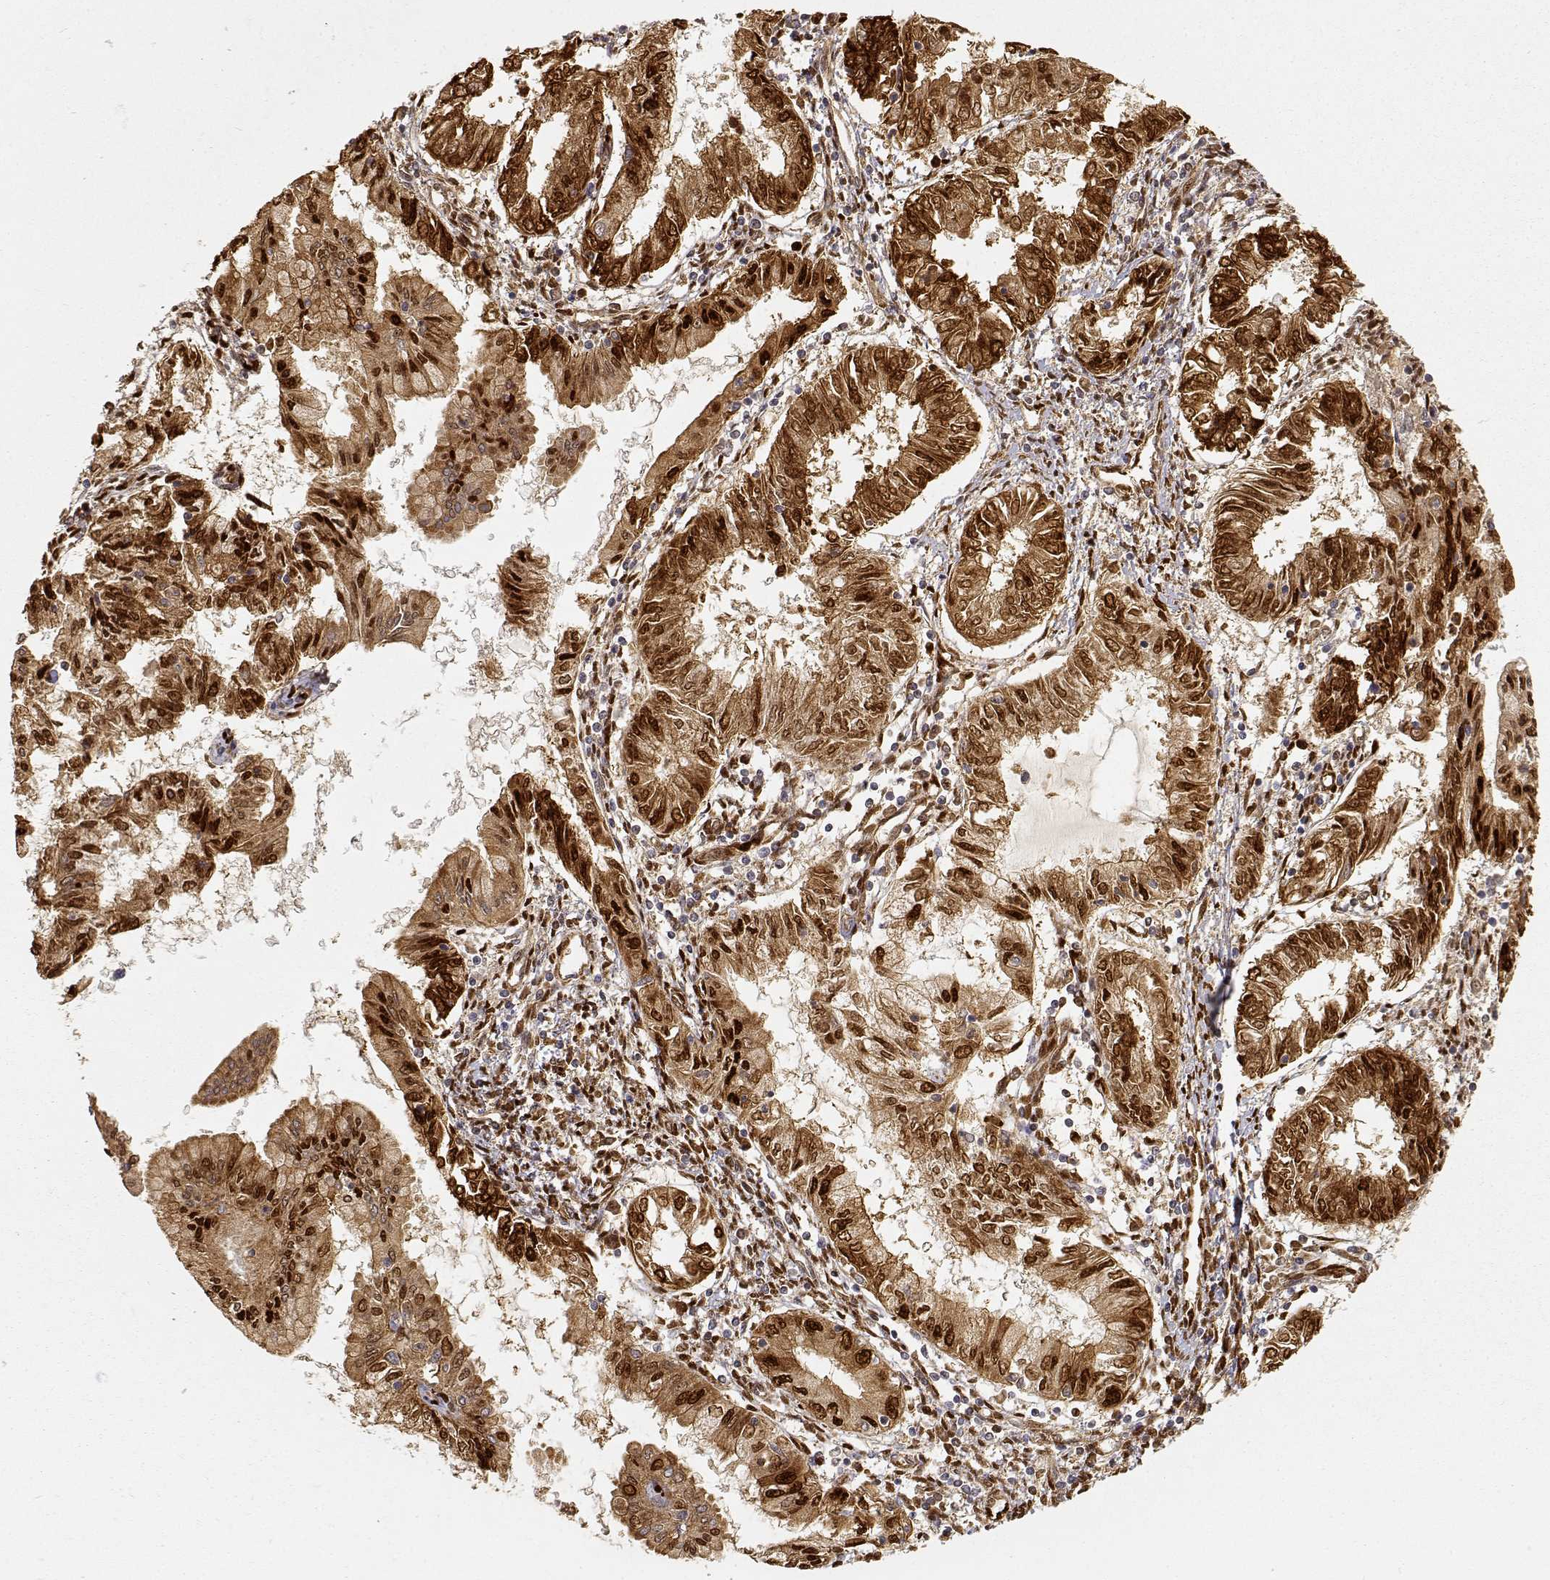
{"staining": {"intensity": "moderate", "quantity": ">75%", "location": "cytoplasmic/membranous,nuclear"}, "tissue": "endometrial cancer", "cell_type": "Tumor cells", "image_type": "cancer", "snomed": [{"axis": "morphology", "description": "Adenocarcinoma, NOS"}, {"axis": "topography", "description": "Endometrium"}], "caption": "A medium amount of moderate cytoplasmic/membranous and nuclear expression is seen in approximately >75% of tumor cells in adenocarcinoma (endometrial) tissue.", "gene": "CDK5RAP2", "patient": {"sex": "female", "age": 68}}